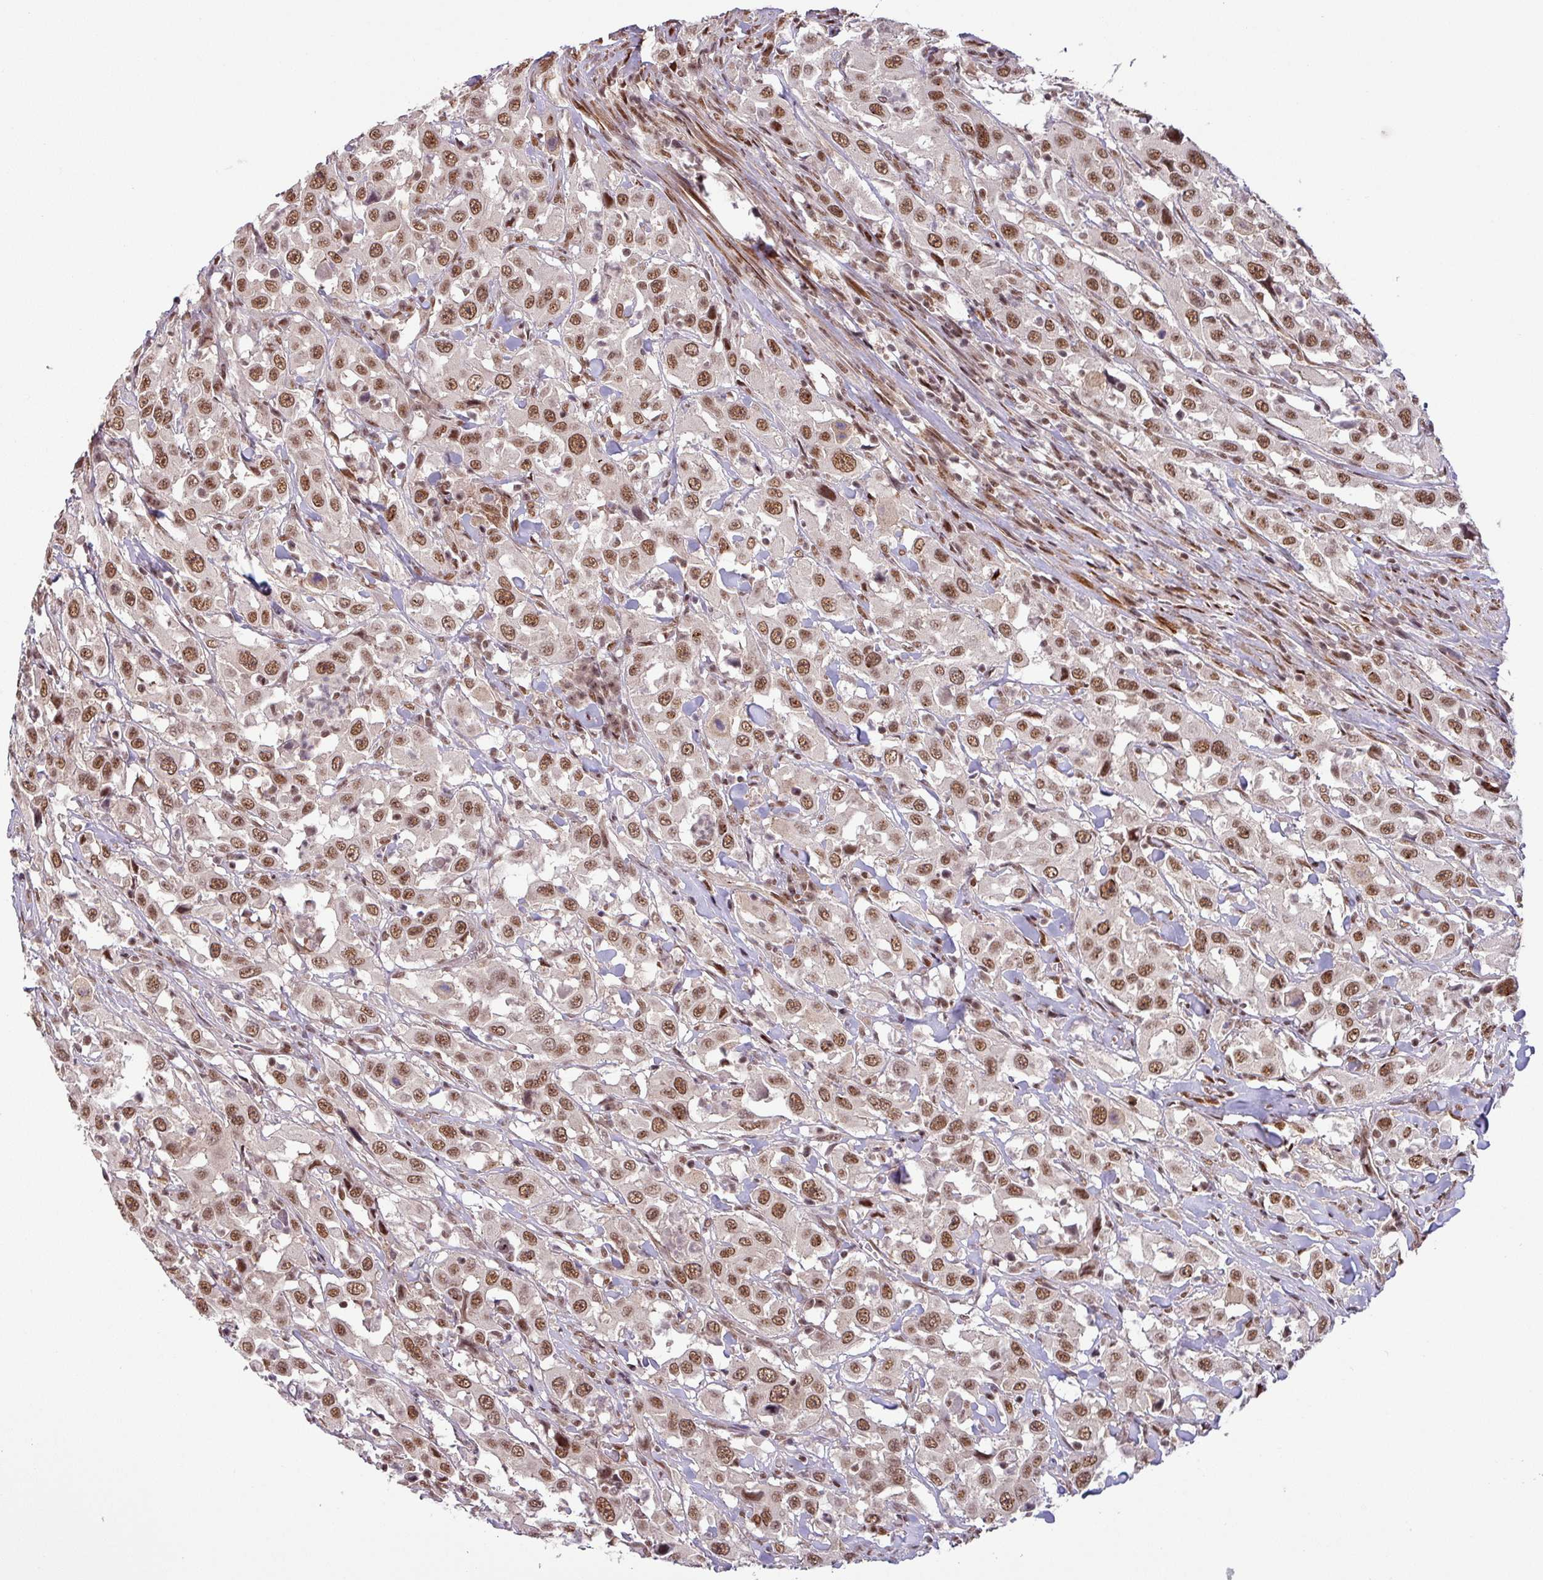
{"staining": {"intensity": "moderate", "quantity": ">75%", "location": "nuclear"}, "tissue": "urothelial cancer", "cell_type": "Tumor cells", "image_type": "cancer", "snomed": [{"axis": "morphology", "description": "Urothelial carcinoma, High grade"}, {"axis": "topography", "description": "Urinary bladder"}], "caption": "Moderate nuclear protein staining is seen in about >75% of tumor cells in urothelial cancer. (IHC, brightfield microscopy, high magnification).", "gene": "SRSF2", "patient": {"sex": "male", "age": 61}}